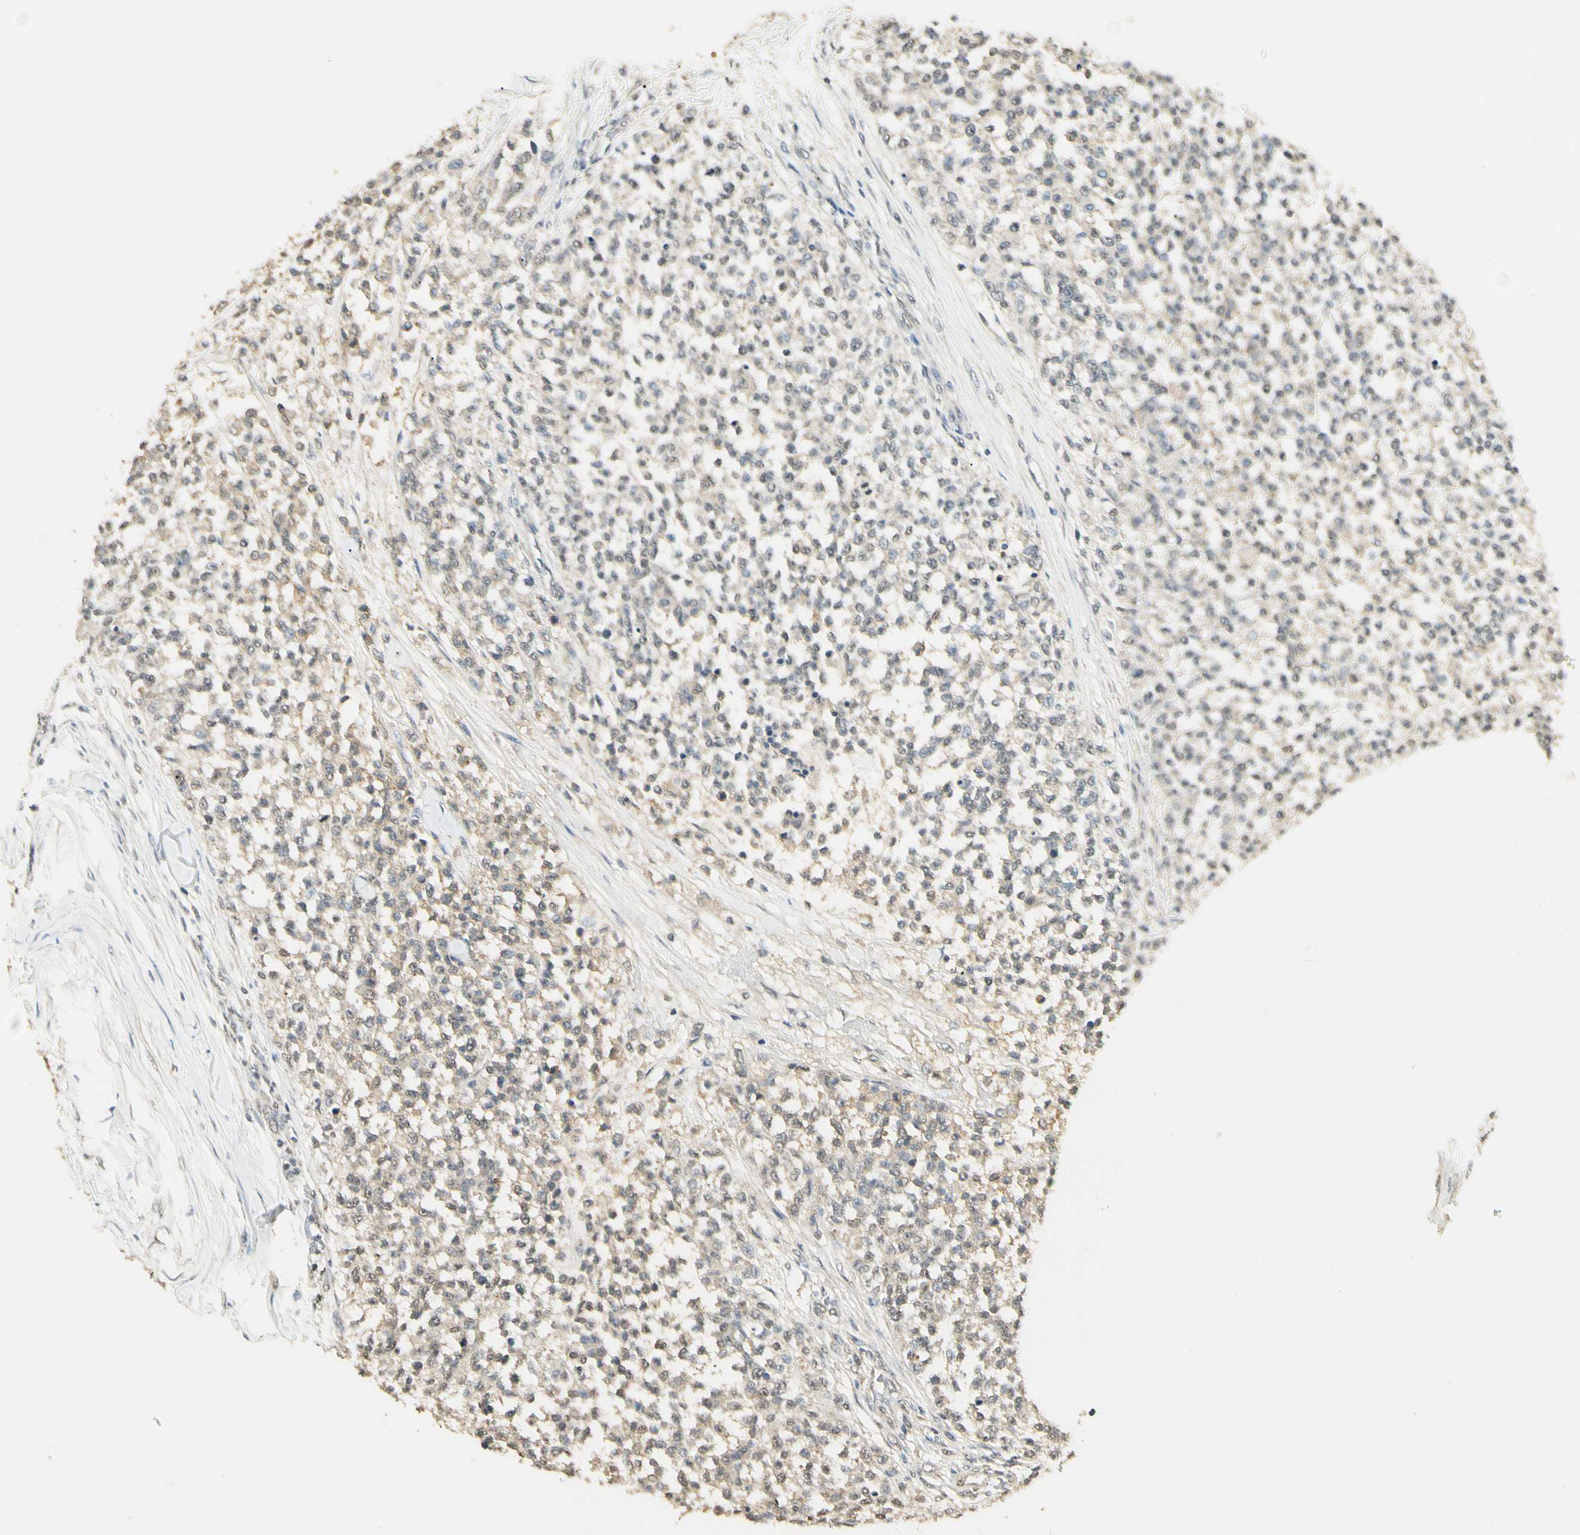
{"staining": {"intensity": "weak", "quantity": "25%-75%", "location": "cytoplasmic/membranous"}, "tissue": "testis cancer", "cell_type": "Tumor cells", "image_type": "cancer", "snomed": [{"axis": "morphology", "description": "Seminoma, NOS"}, {"axis": "topography", "description": "Testis"}], "caption": "Protein expression analysis of seminoma (testis) demonstrates weak cytoplasmic/membranous positivity in about 25%-75% of tumor cells.", "gene": "SGCA", "patient": {"sex": "male", "age": 59}}